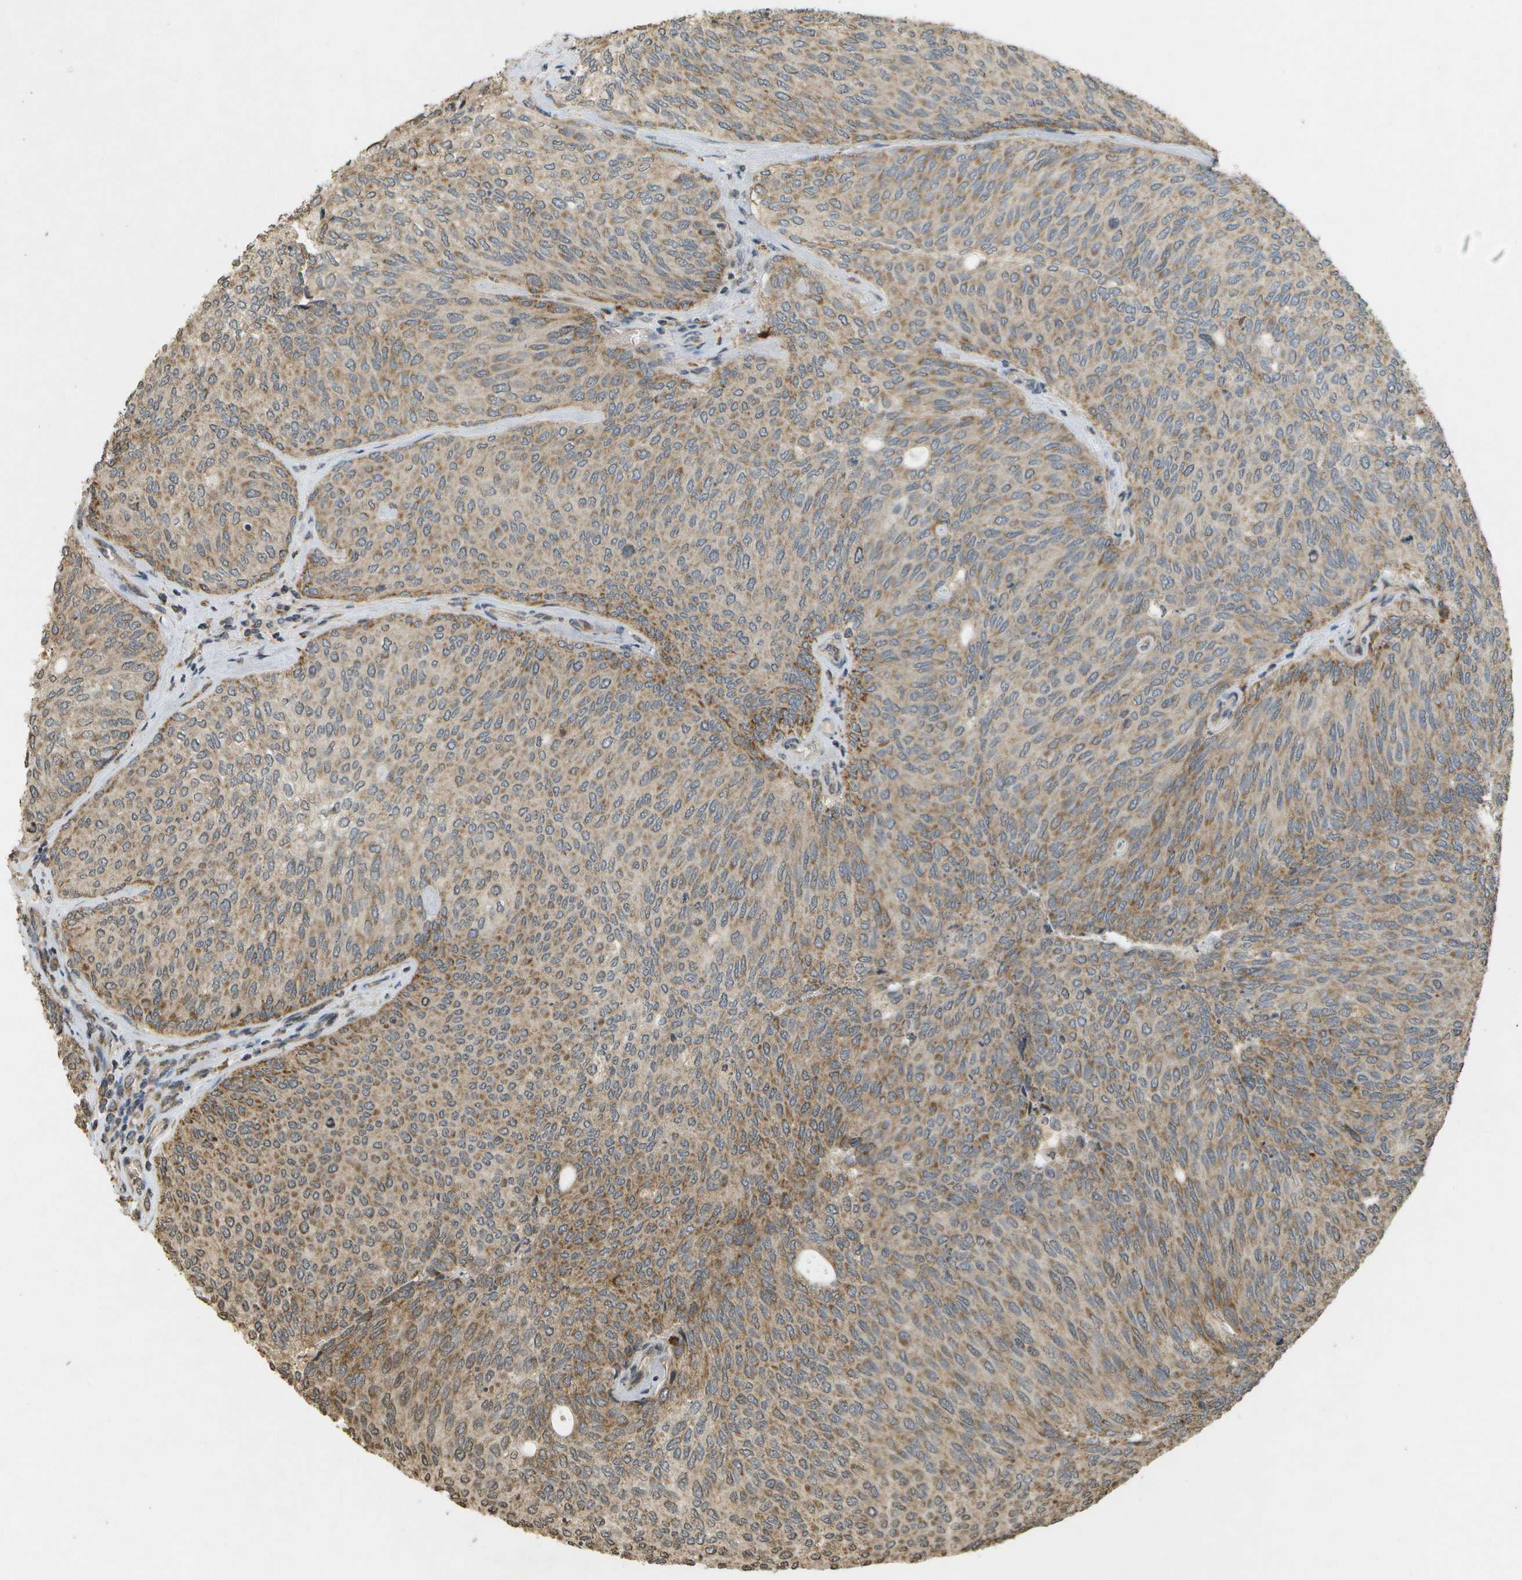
{"staining": {"intensity": "moderate", "quantity": ">75%", "location": "cytoplasmic/membranous"}, "tissue": "urothelial cancer", "cell_type": "Tumor cells", "image_type": "cancer", "snomed": [{"axis": "morphology", "description": "Urothelial carcinoma, Low grade"}, {"axis": "topography", "description": "Urinary bladder"}], "caption": "Urothelial carcinoma (low-grade) was stained to show a protein in brown. There is medium levels of moderate cytoplasmic/membranous staining in about >75% of tumor cells.", "gene": "RAB21", "patient": {"sex": "female", "age": 79}}